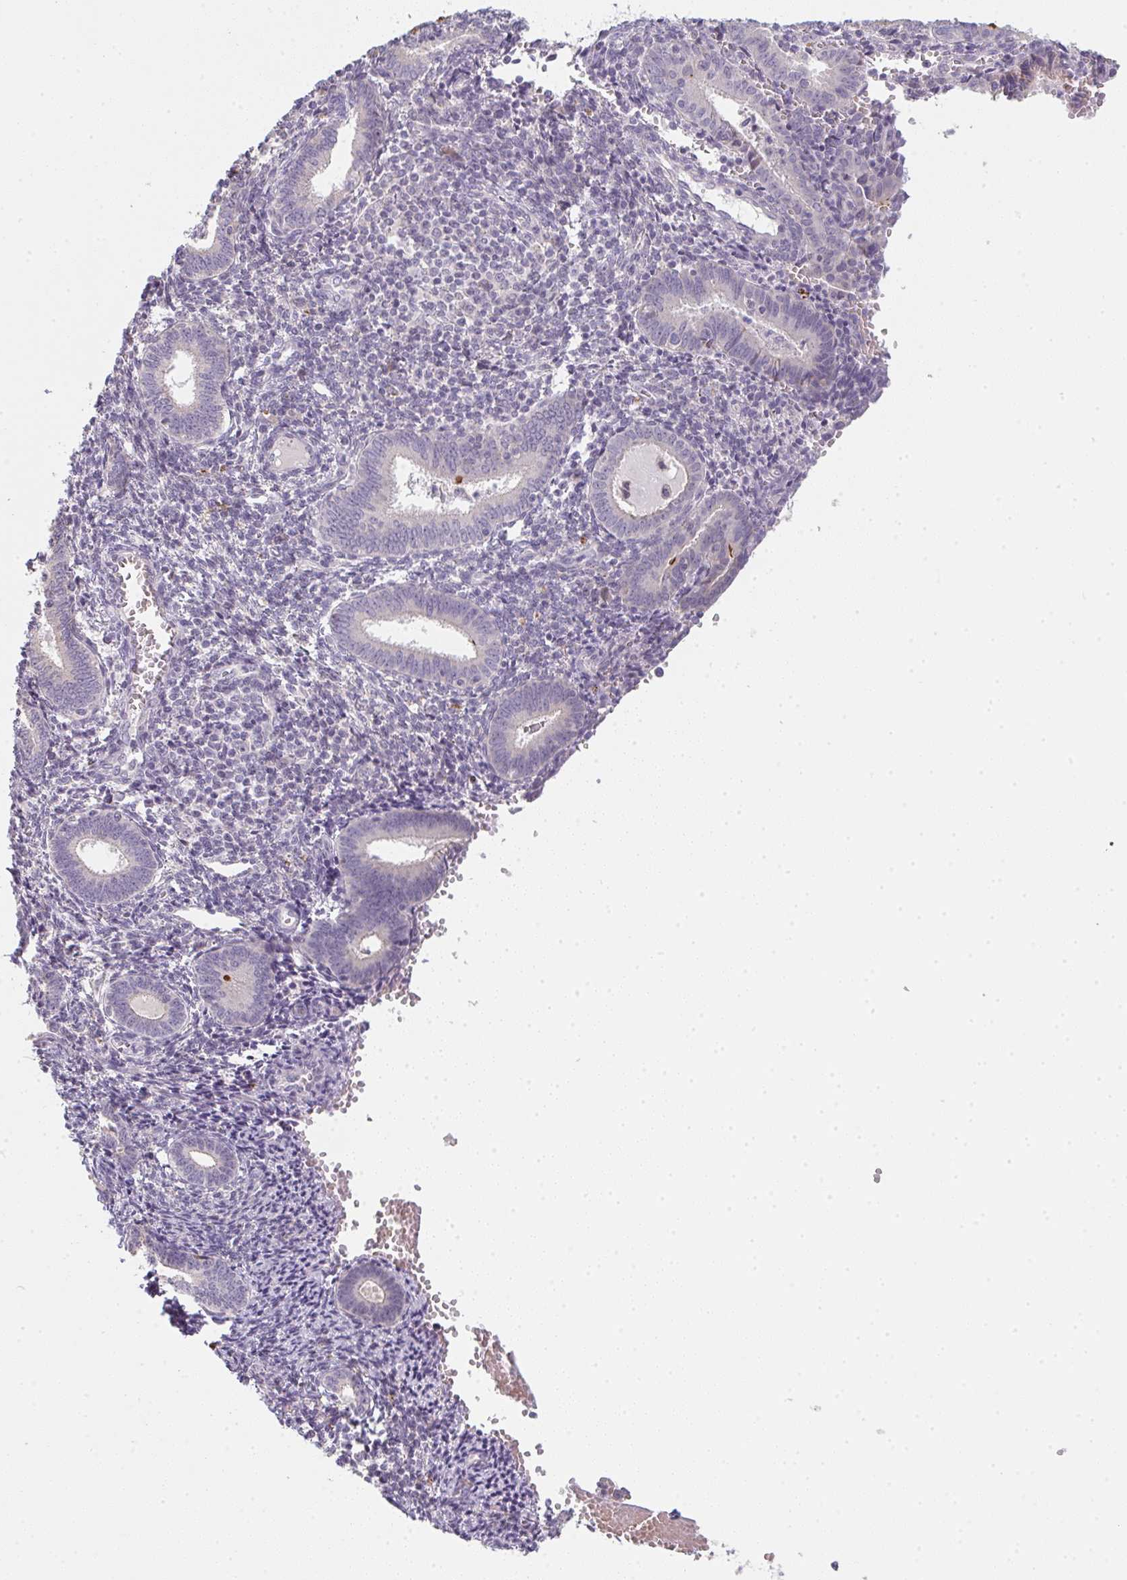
{"staining": {"intensity": "negative", "quantity": "none", "location": "none"}, "tissue": "endometrium", "cell_type": "Cells in endometrial stroma", "image_type": "normal", "snomed": [{"axis": "morphology", "description": "Normal tissue, NOS"}, {"axis": "topography", "description": "Endometrium"}], "caption": "High magnification brightfield microscopy of unremarkable endometrium stained with DAB (brown) and counterstained with hematoxylin (blue): cells in endometrial stroma show no significant positivity.", "gene": "TMEM237", "patient": {"sex": "female", "age": 41}}